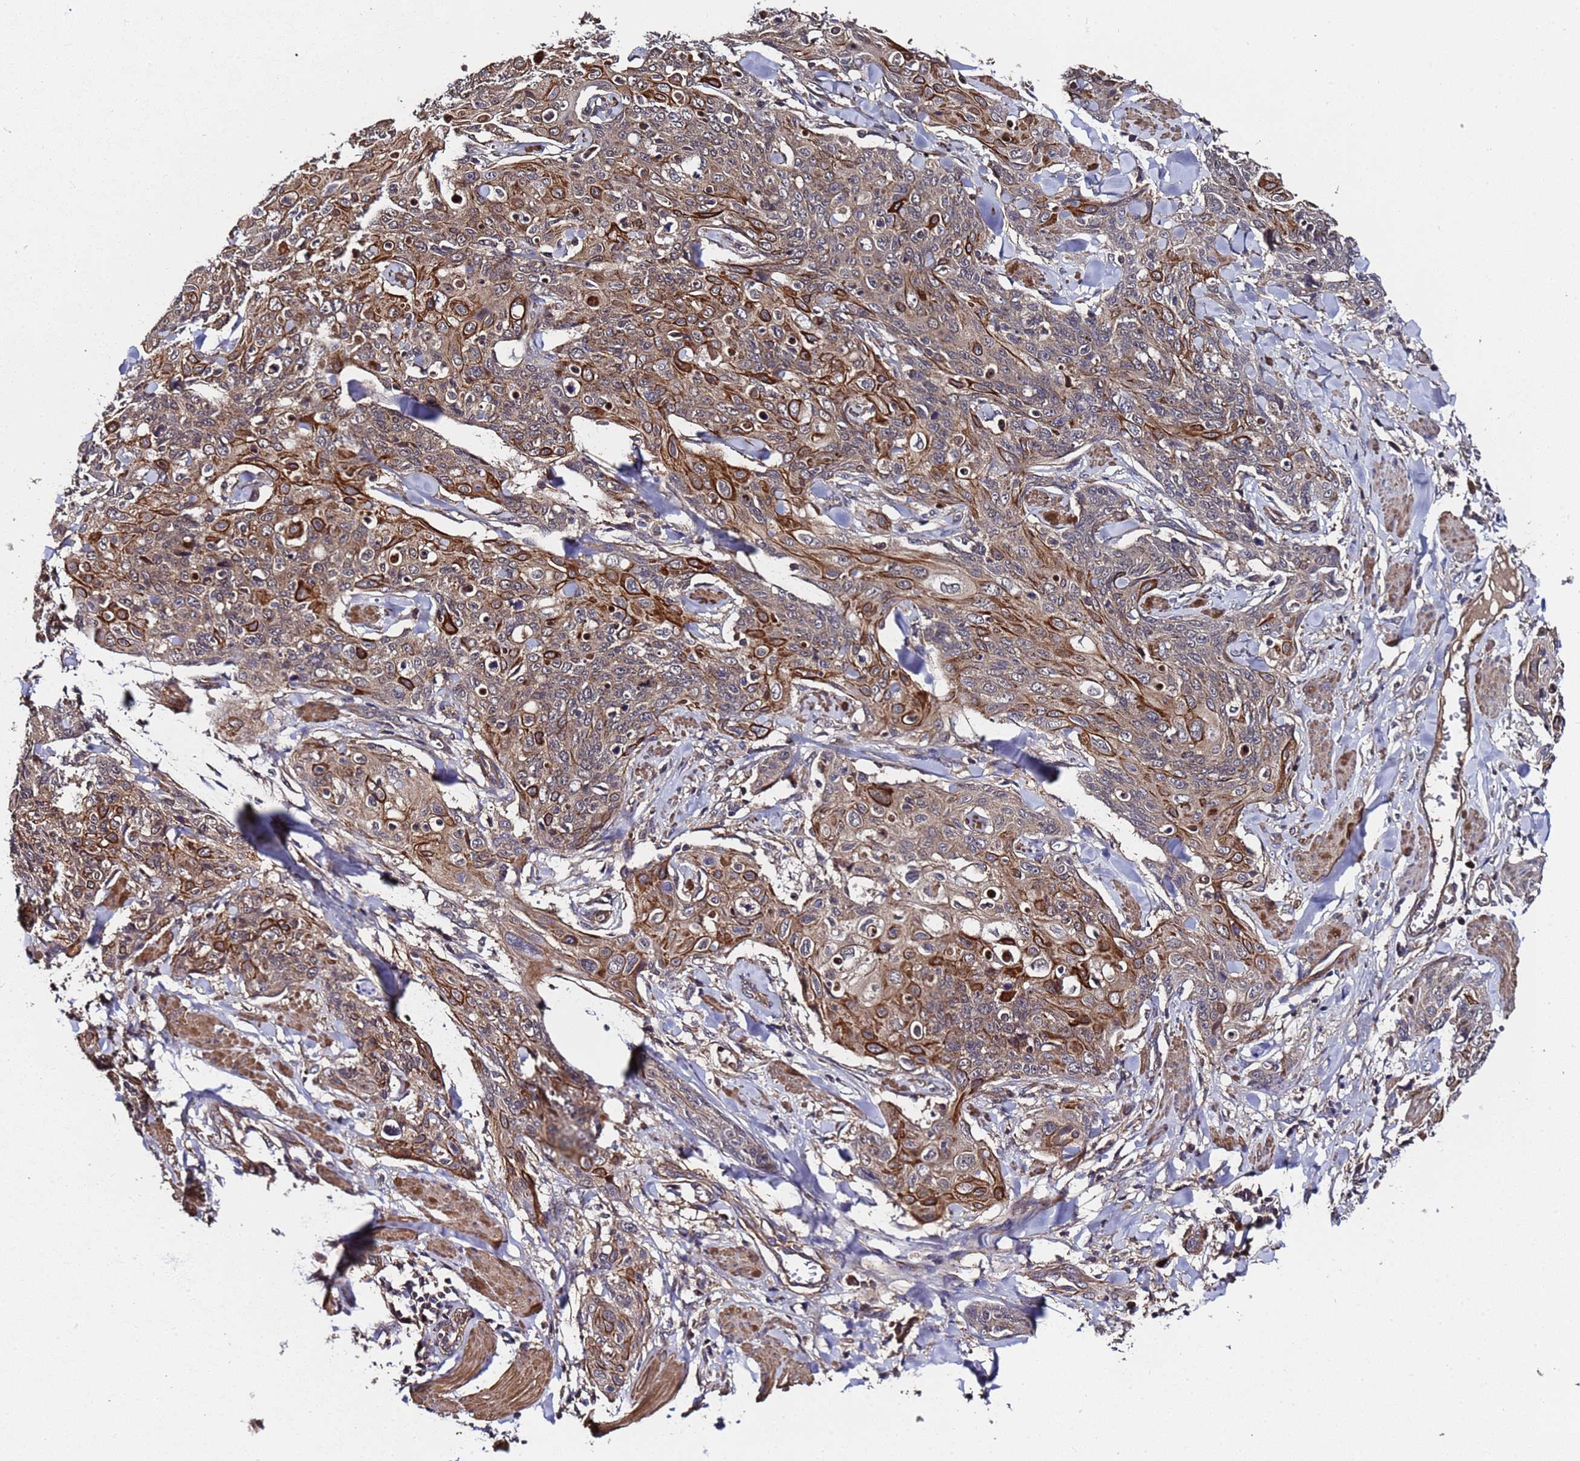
{"staining": {"intensity": "moderate", "quantity": ">75%", "location": "cytoplasmic/membranous"}, "tissue": "skin cancer", "cell_type": "Tumor cells", "image_type": "cancer", "snomed": [{"axis": "morphology", "description": "Squamous cell carcinoma, NOS"}, {"axis": "topography", "description": "Skin"}, {"axis": "topography", "description": "Vulva"}], "caption": "DAB immunohistochemical staining of human skin cancer reveals moderate cytoplasmic/membranous protein expression in about >75% of tumor cells.", "gene": "GSTCD", "patient": {"sex": "female", "age": 85}}